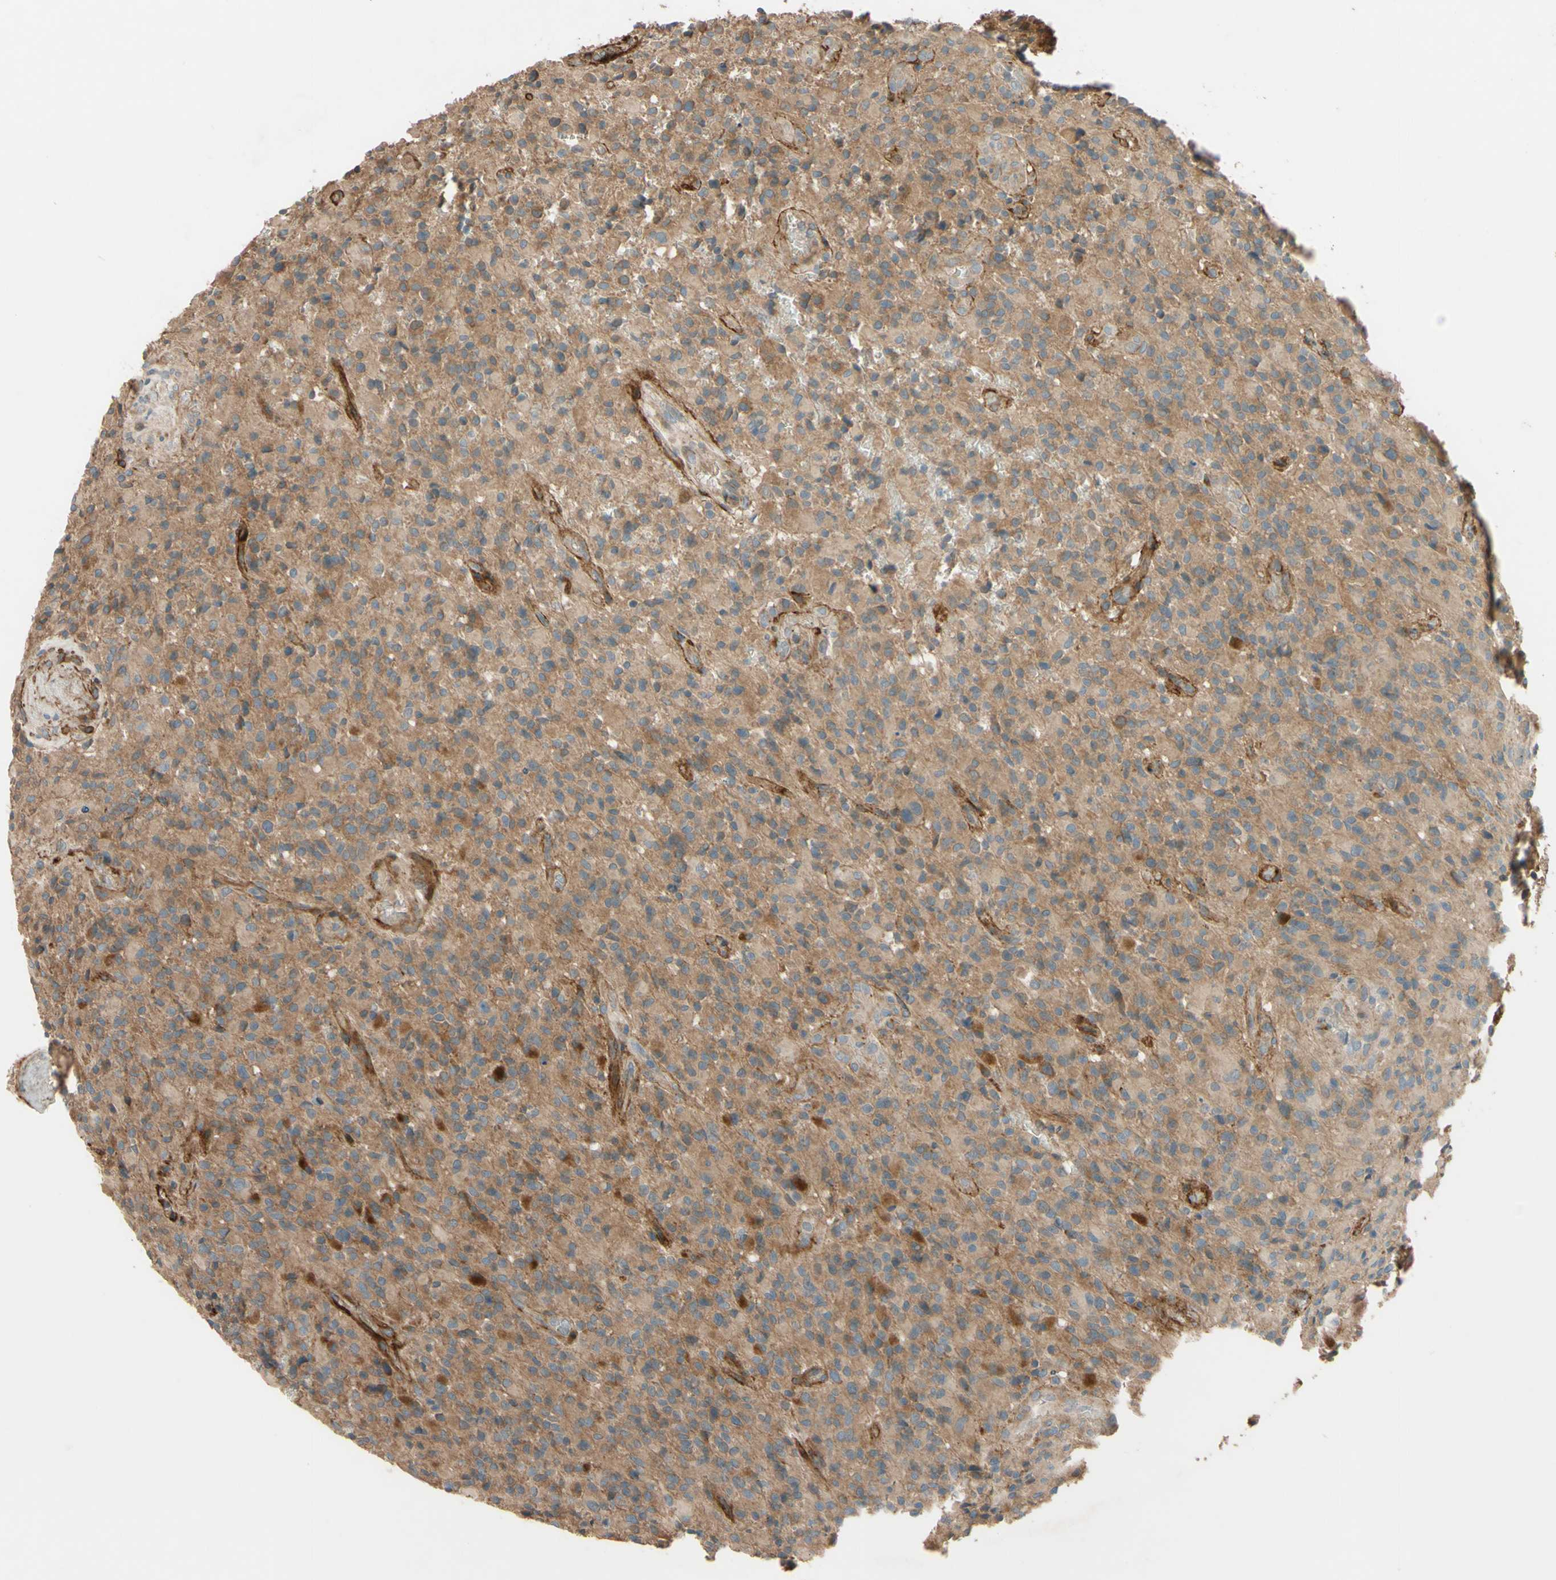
{"staining": {"intensity": "moderate", "quantity": "25%-75%", "location": "cytoplasmic/membranous"}, "tissue": "glioma", "cell_type": "Tumor cells", "image_type": "cancer", "snomed": [{"axis": "morphology", "description": "Glioma, malignant, High grade"}, {"axis": "topography", "description": "Brain"}], "caption": "Immunohistochemistry of human glioma shows medium levels of moderate cytoplasmic/membranous positivity in about 25%-75% of tumor cells.", "gene": "ADAM17", "patient": {"sex": "male", "age": 71}}